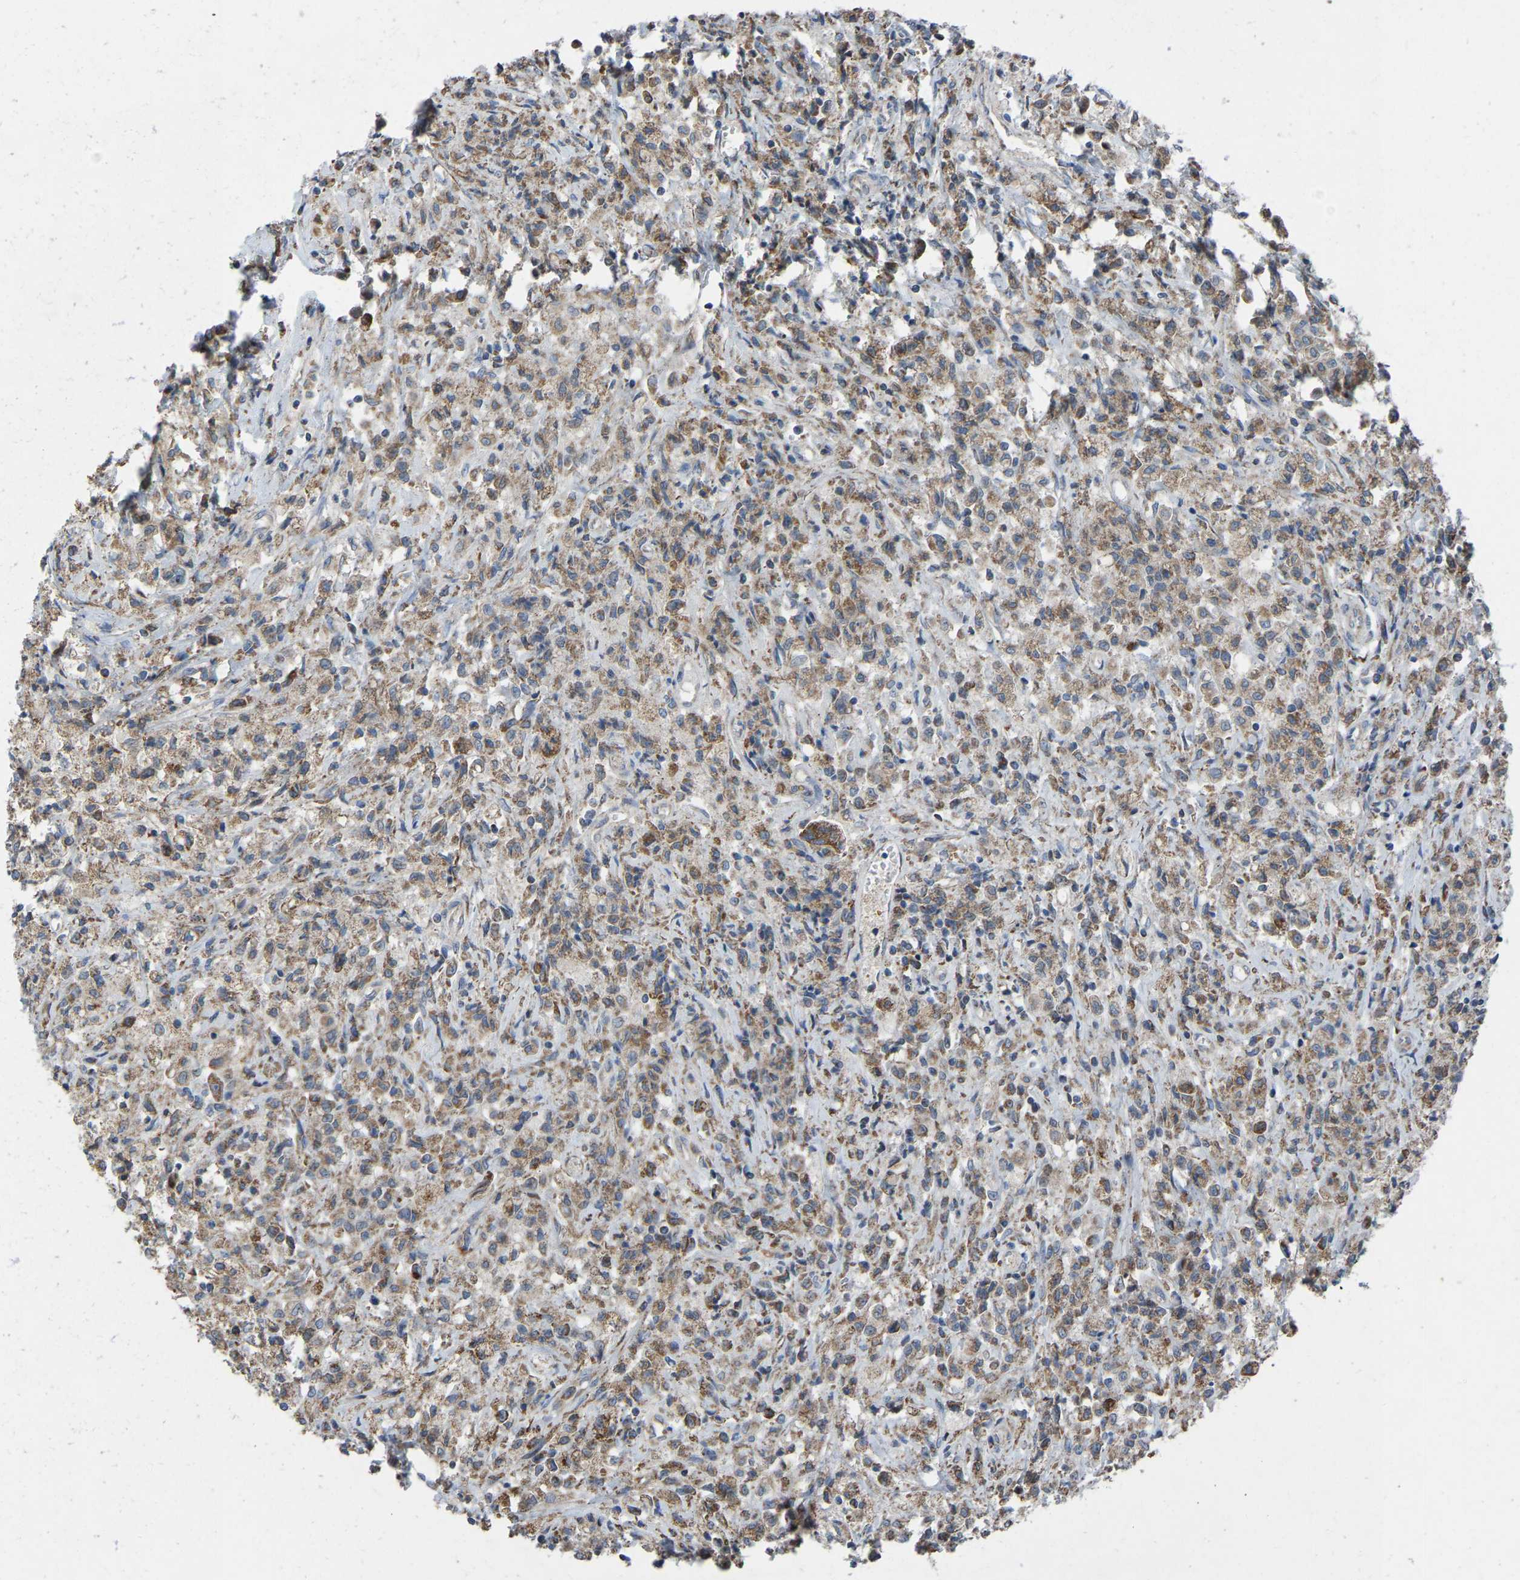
{"staining": {"intensity": "moderate", "quantity": ">75%", "location": "cytoplasmic/membranous"}, "tissue": "testis cancer", "cell_type": "Tumor cells", "image_type": "cancer", "snomed": [{"axis": "morphology", "description": "Carcinoma, Embryonal, NOS"}, {"axis": "topography", "description": "Testis"}], "caption": "This is an image of immunohistochemistry (IHC) staining of testis embryonal carcinoma, which shows moderate staining in the cytoplasmic/membranous of tumor cells.", "gene": "BCL10", "patient": {"sex": "male", "age": 2}}